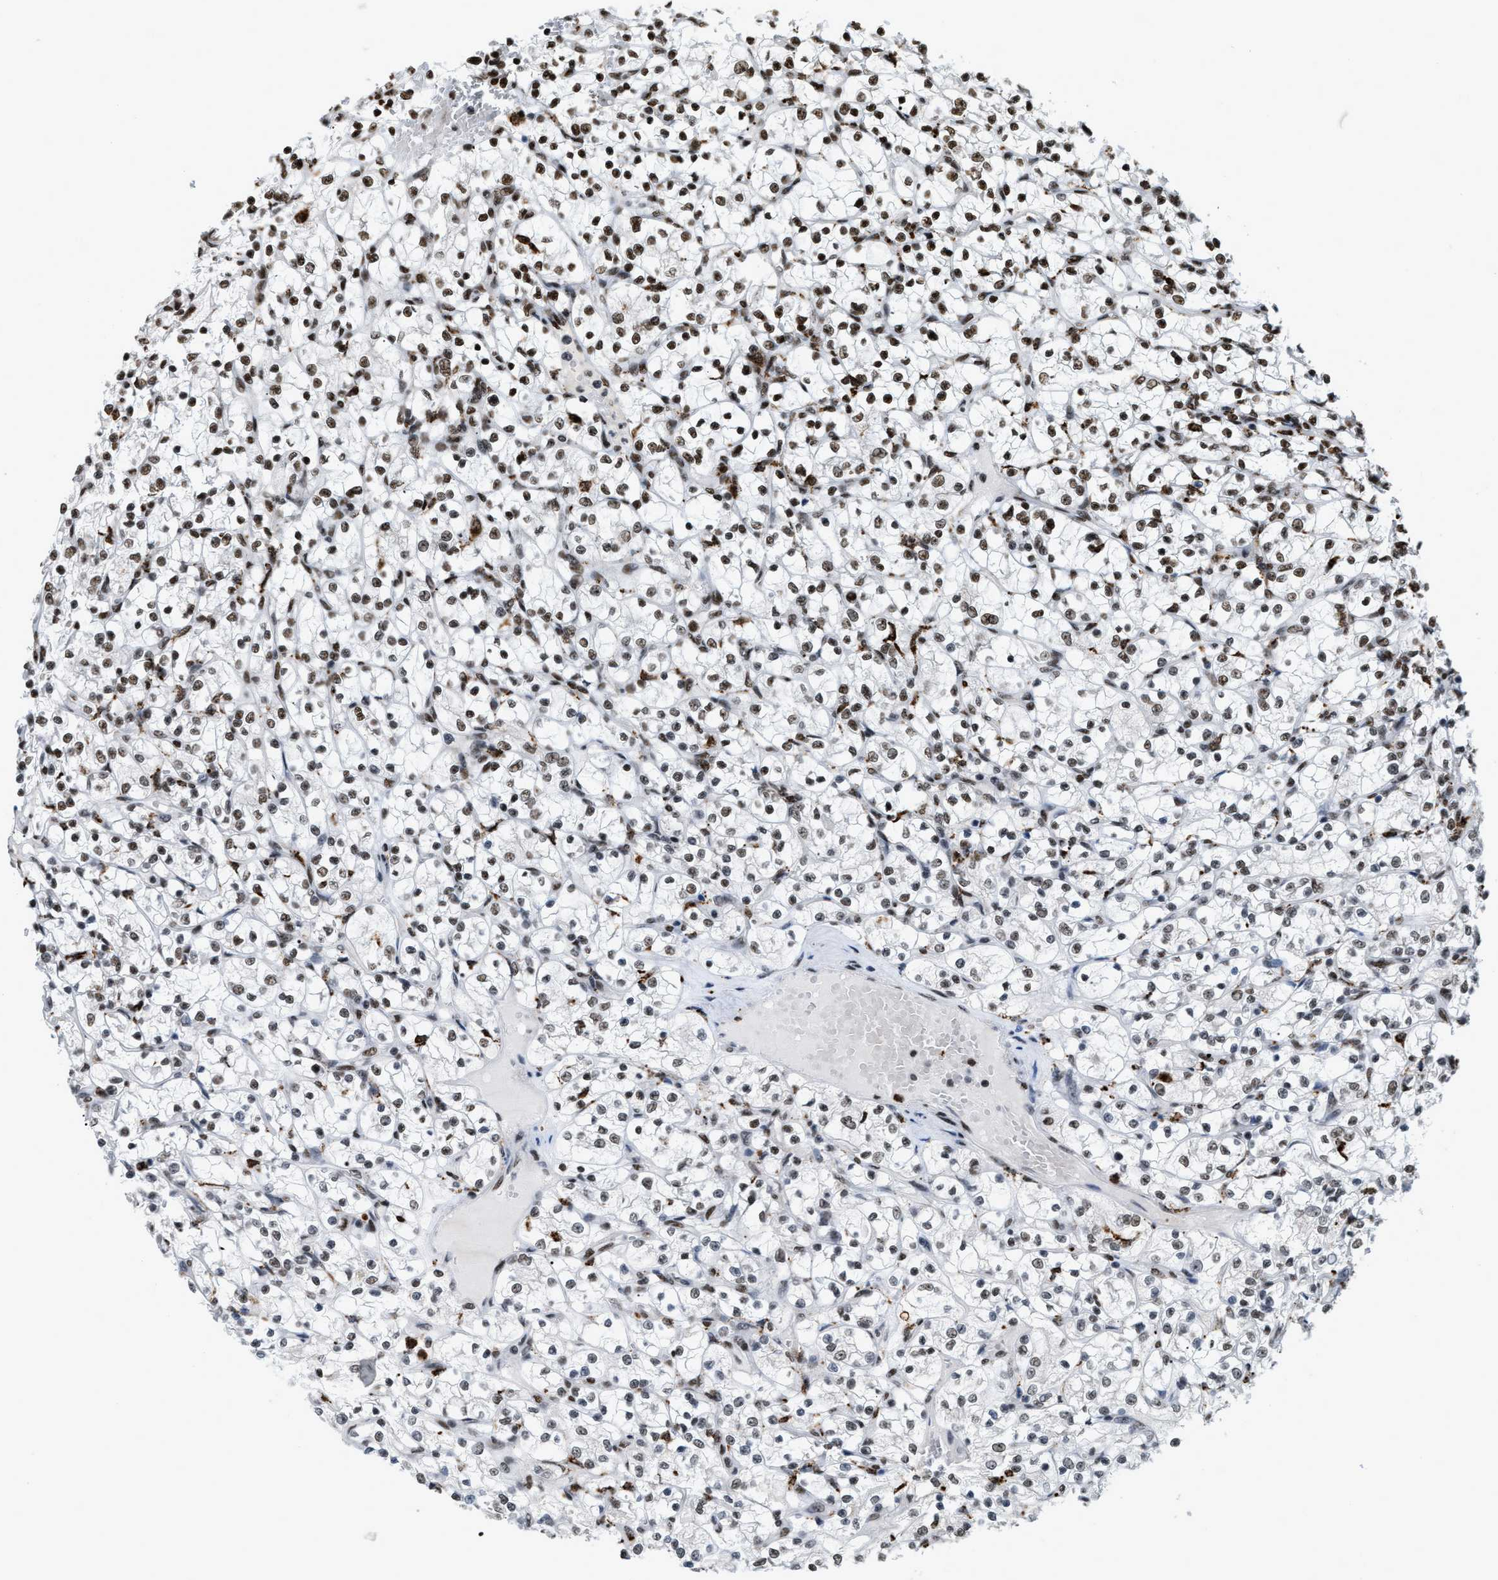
{"staining": {"intensity": "moderate", "quantity": ">75%", "location": "nuclear"}, "tissue": "renal cancer", "cell_type": "Tumor cells", "image_type": "cancer", "snomed": [{"axis": "morphology", "description": "Adenocarcinoma, NOS"}, {"axis": "topography", "description": "Kidney"}], "caption": "IHC staining of renal cancer, which shows medium levels of moderate nuclear expression in about >75% of tumor cells indicating moderate nuclear protein staining. The staining was performed using DAB (brown) for protein detection and nuclei were counterstained in hematoxylin (blue).", "gene": "NUMA1", "patient": {"sex": "female", "age": 69}}